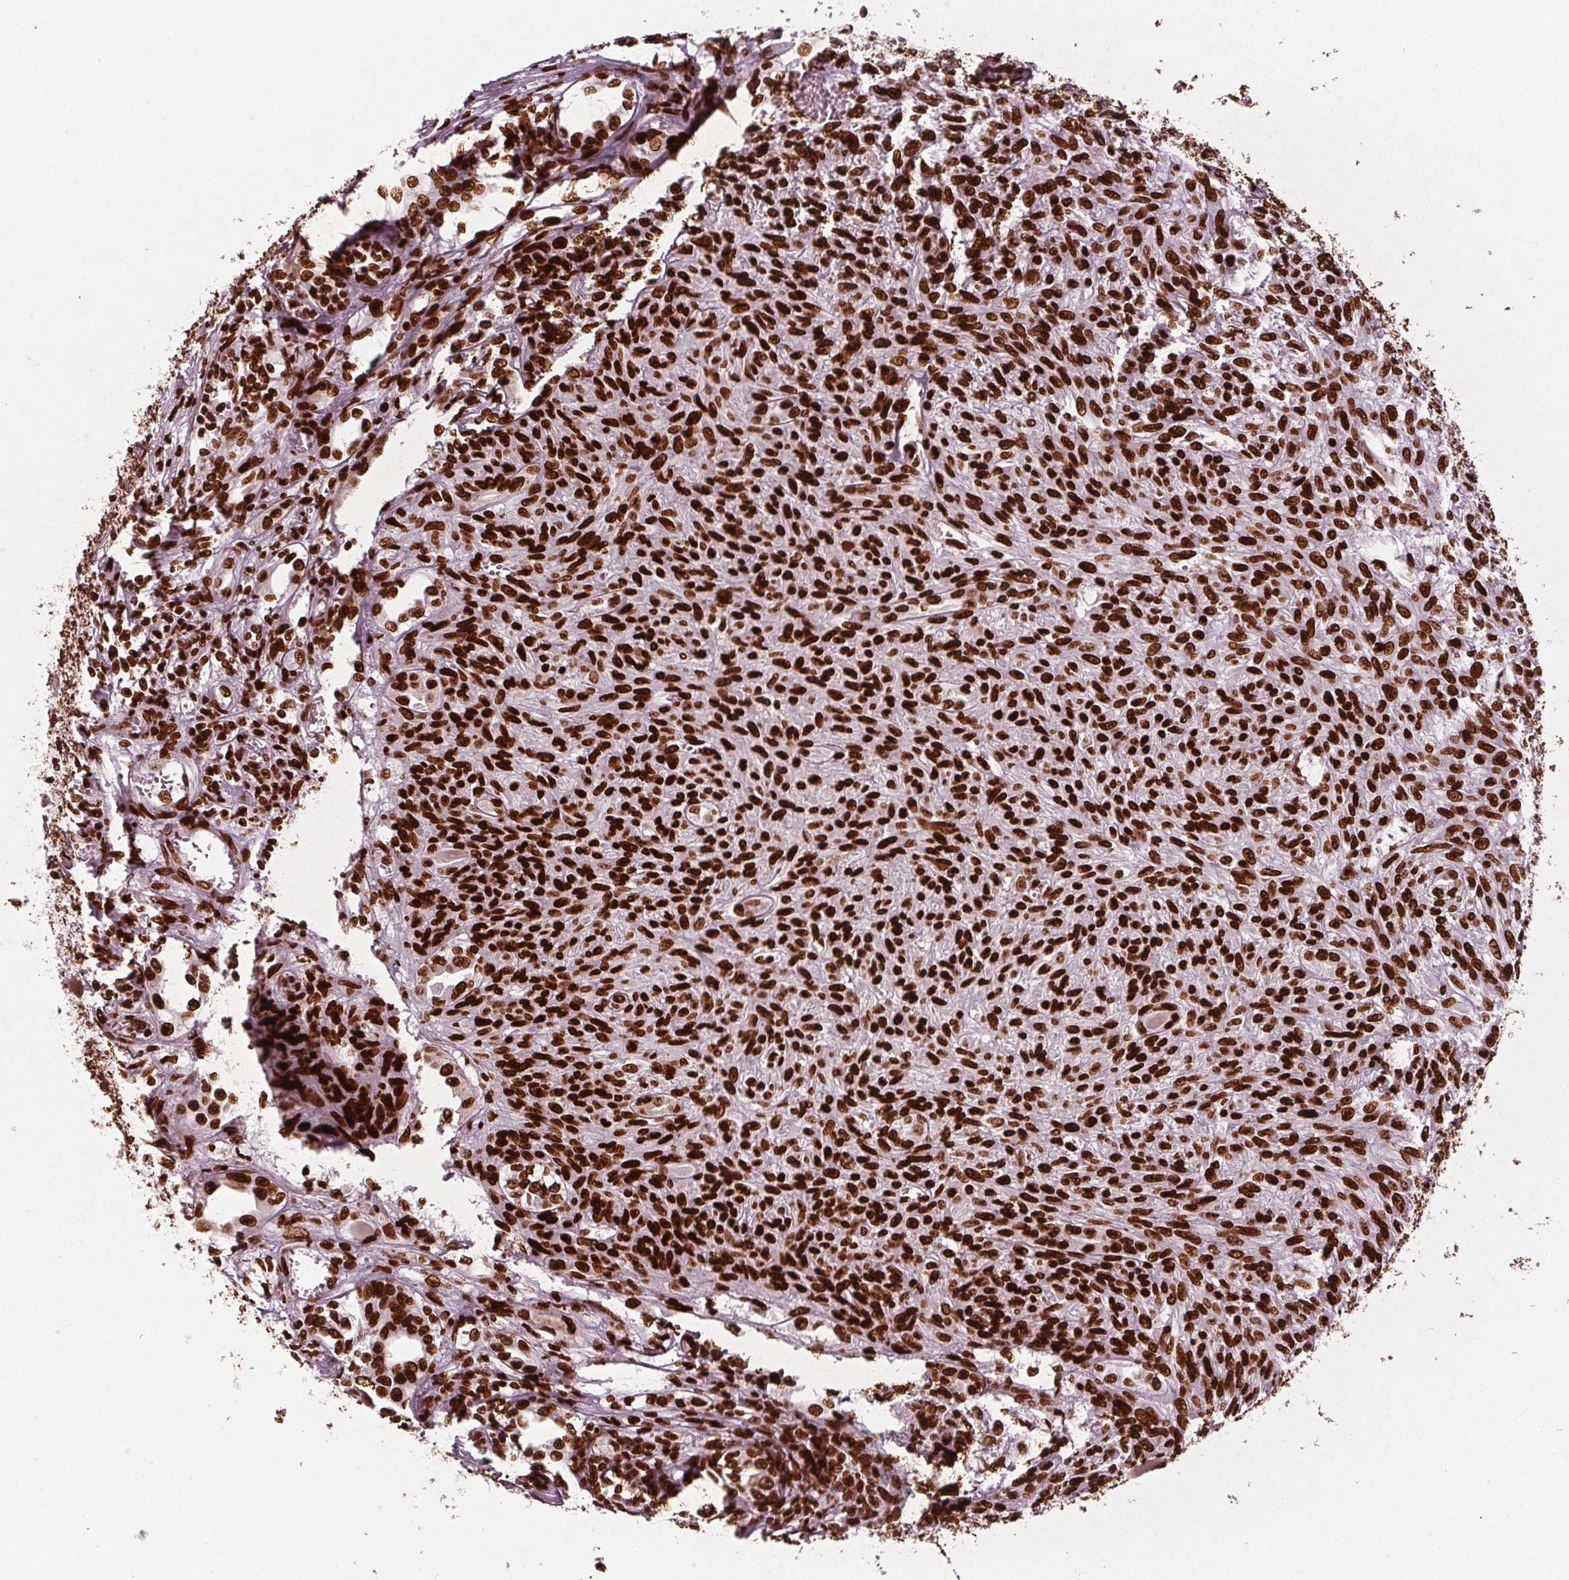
{"staining": {"intensity": "strong", "quantity": ">75%", "location": "nuclear"}, "tissue": "renal cancer", "cell_type": "Tumor cells", "image_type": "cancer", "snomed": [{"axis": "morphology", "description": "Adenocarcinoma, NOS"}, {"axis": "topography", "description": "Kidney"}], "caption": "IHC (DAB (3,3'-diaminobenzidine)) staining of human renal adenocarcinoma reveals strong nuclear protein positivity in approximately >75% of tumor cells.", "gene": "BRD4", "patient": {"sex": "male", "age": 58}}